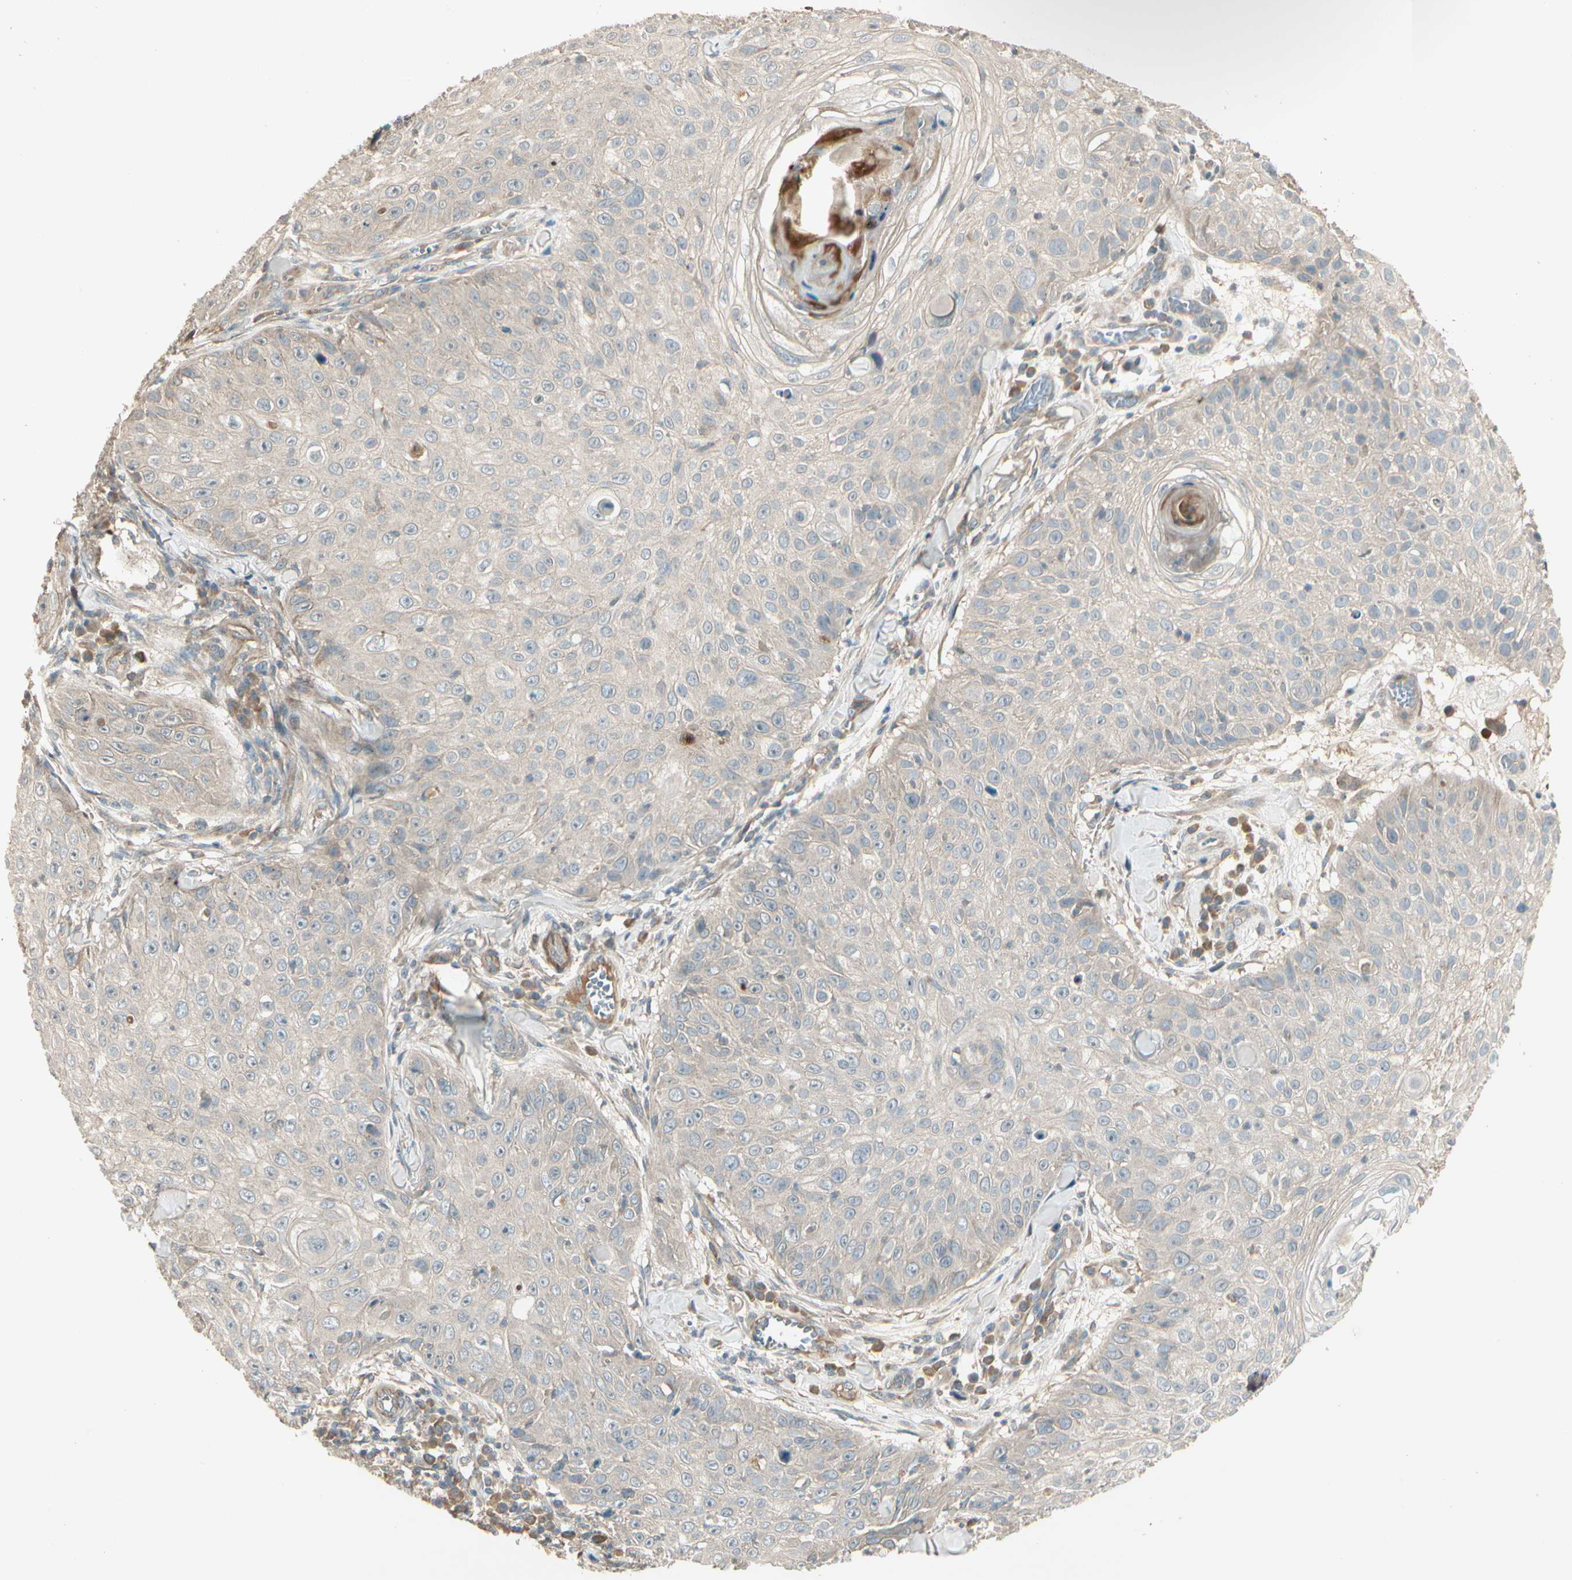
{"staining": {"intensity": "weak", "quantity": "25%-75%", "location": "cytoplasmic/membranous"}, "tissue": "skin cancer", "cell_type": "Tumor cells", "image_type": "cancer", "snomed": [{"axis": "morphology", "description": "Squamous cell carcinoma, NOS"}, {"axis": "topography", "description": "Skin"}], "caption": "An image showing weak cytoplasmic/membranous expression in approximately 25%-75% of tumor cells in squamous cell carcinoma (skin), as visualized by brown immunohistochemical staining.", "gene": "ACVR1", "patient": {"sex": "male", "age": 86}}